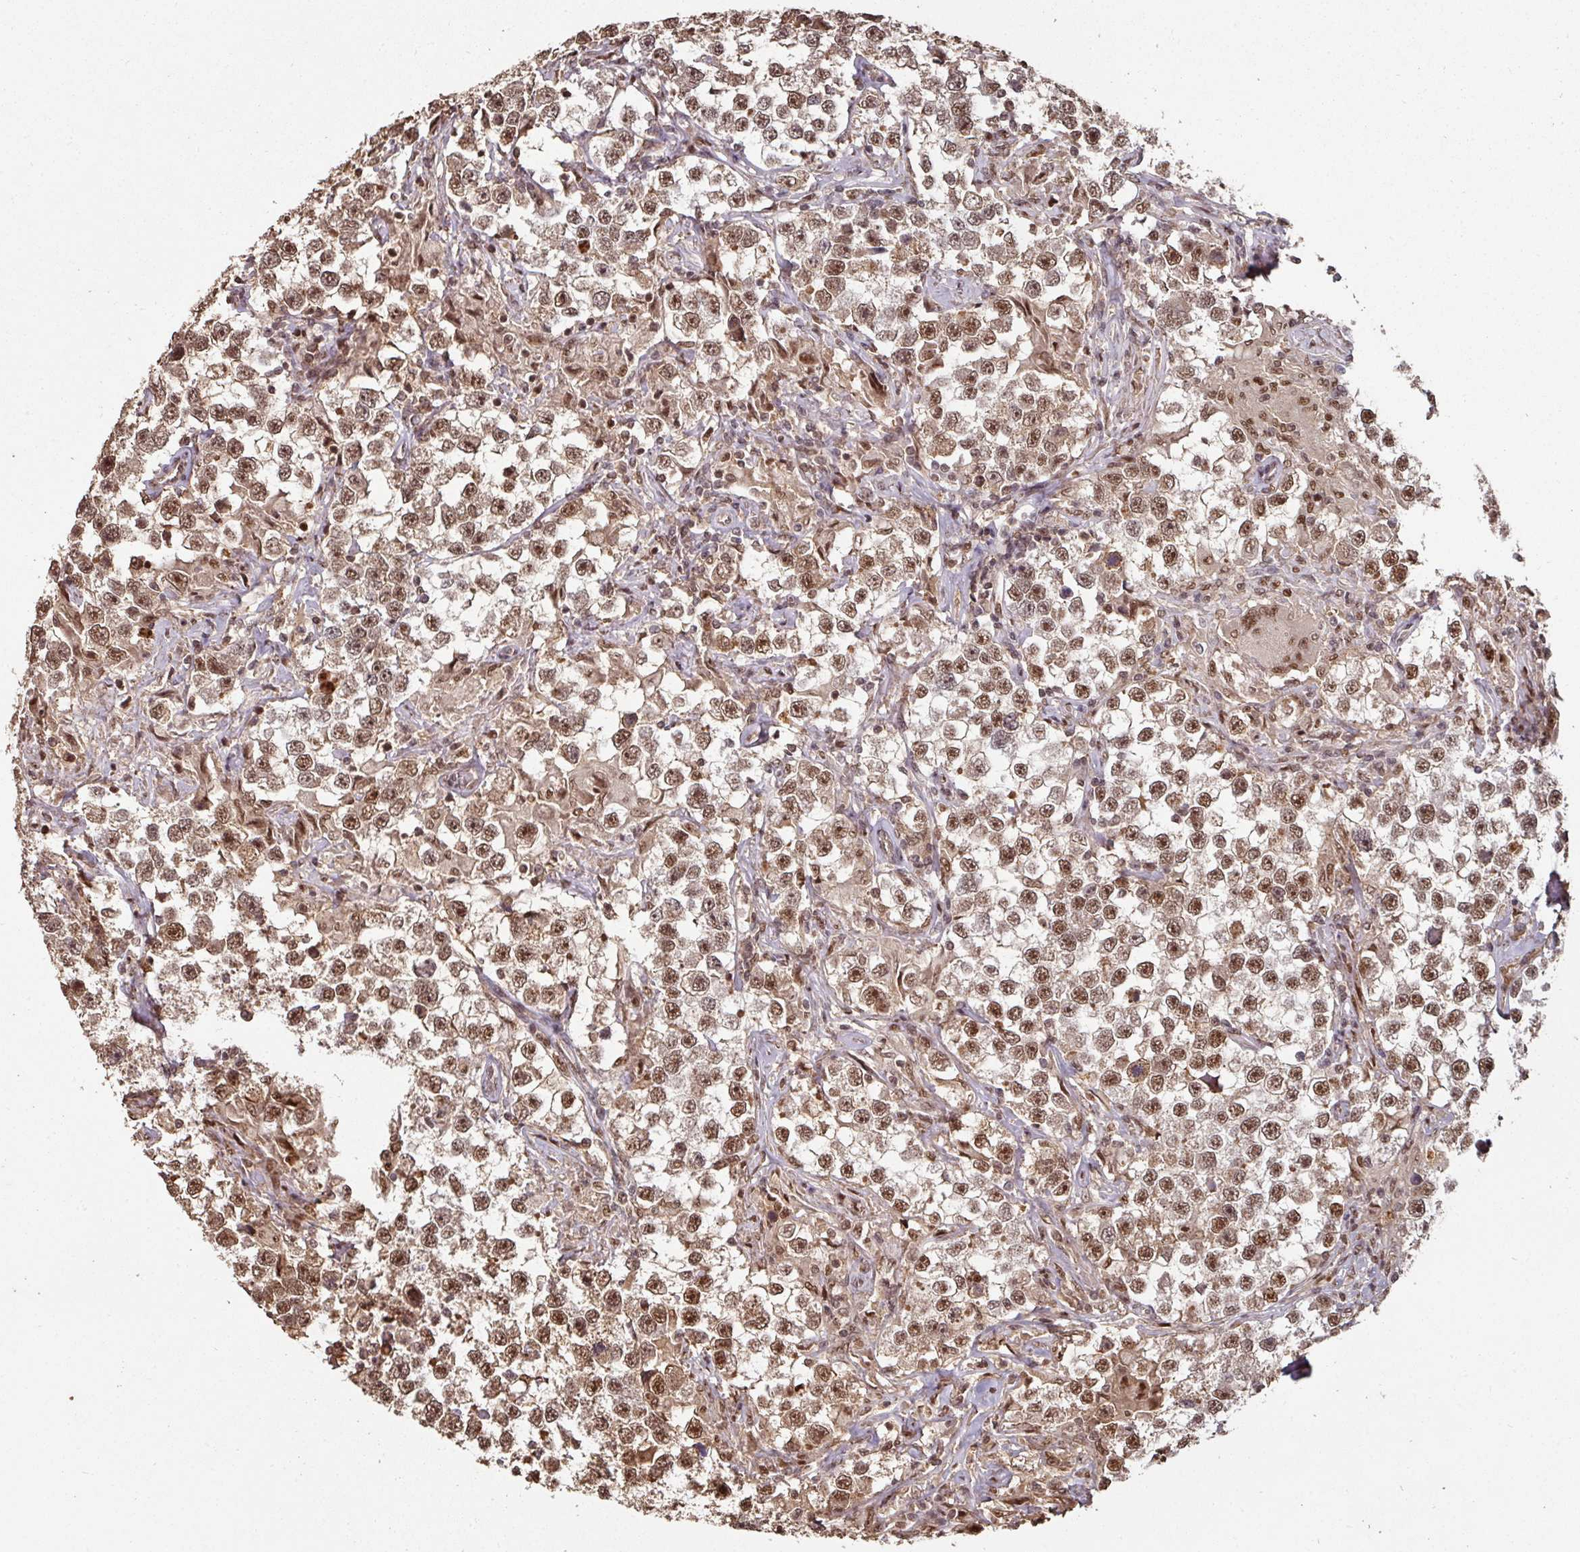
{"staining": {"intensity": "moderate", "quantity": ">75%", "location": "nuclear"}, "tissue": "testis cancer", "cell_type": "Tumor cells", "image_type": "cancer", "snomed": [{"axis": "morphology", "description": "Seminoma, NOS"}, {"axis": "topography", "description": "Testis"}], "caption": "Immunohistochemistry (IHC) (DAB) staining of human seminoma (testis) demonstrates moderate nuclear protein staining in approximately >75% of tumor cells. The staining was performed using DAB (3,3'-diaminobenzidine), with brown indicating positive protein expression. Nuclei are stained blue with hematoxylin.", "gene": "POLD1", "patient": {"sex": "male", "age": 46}}